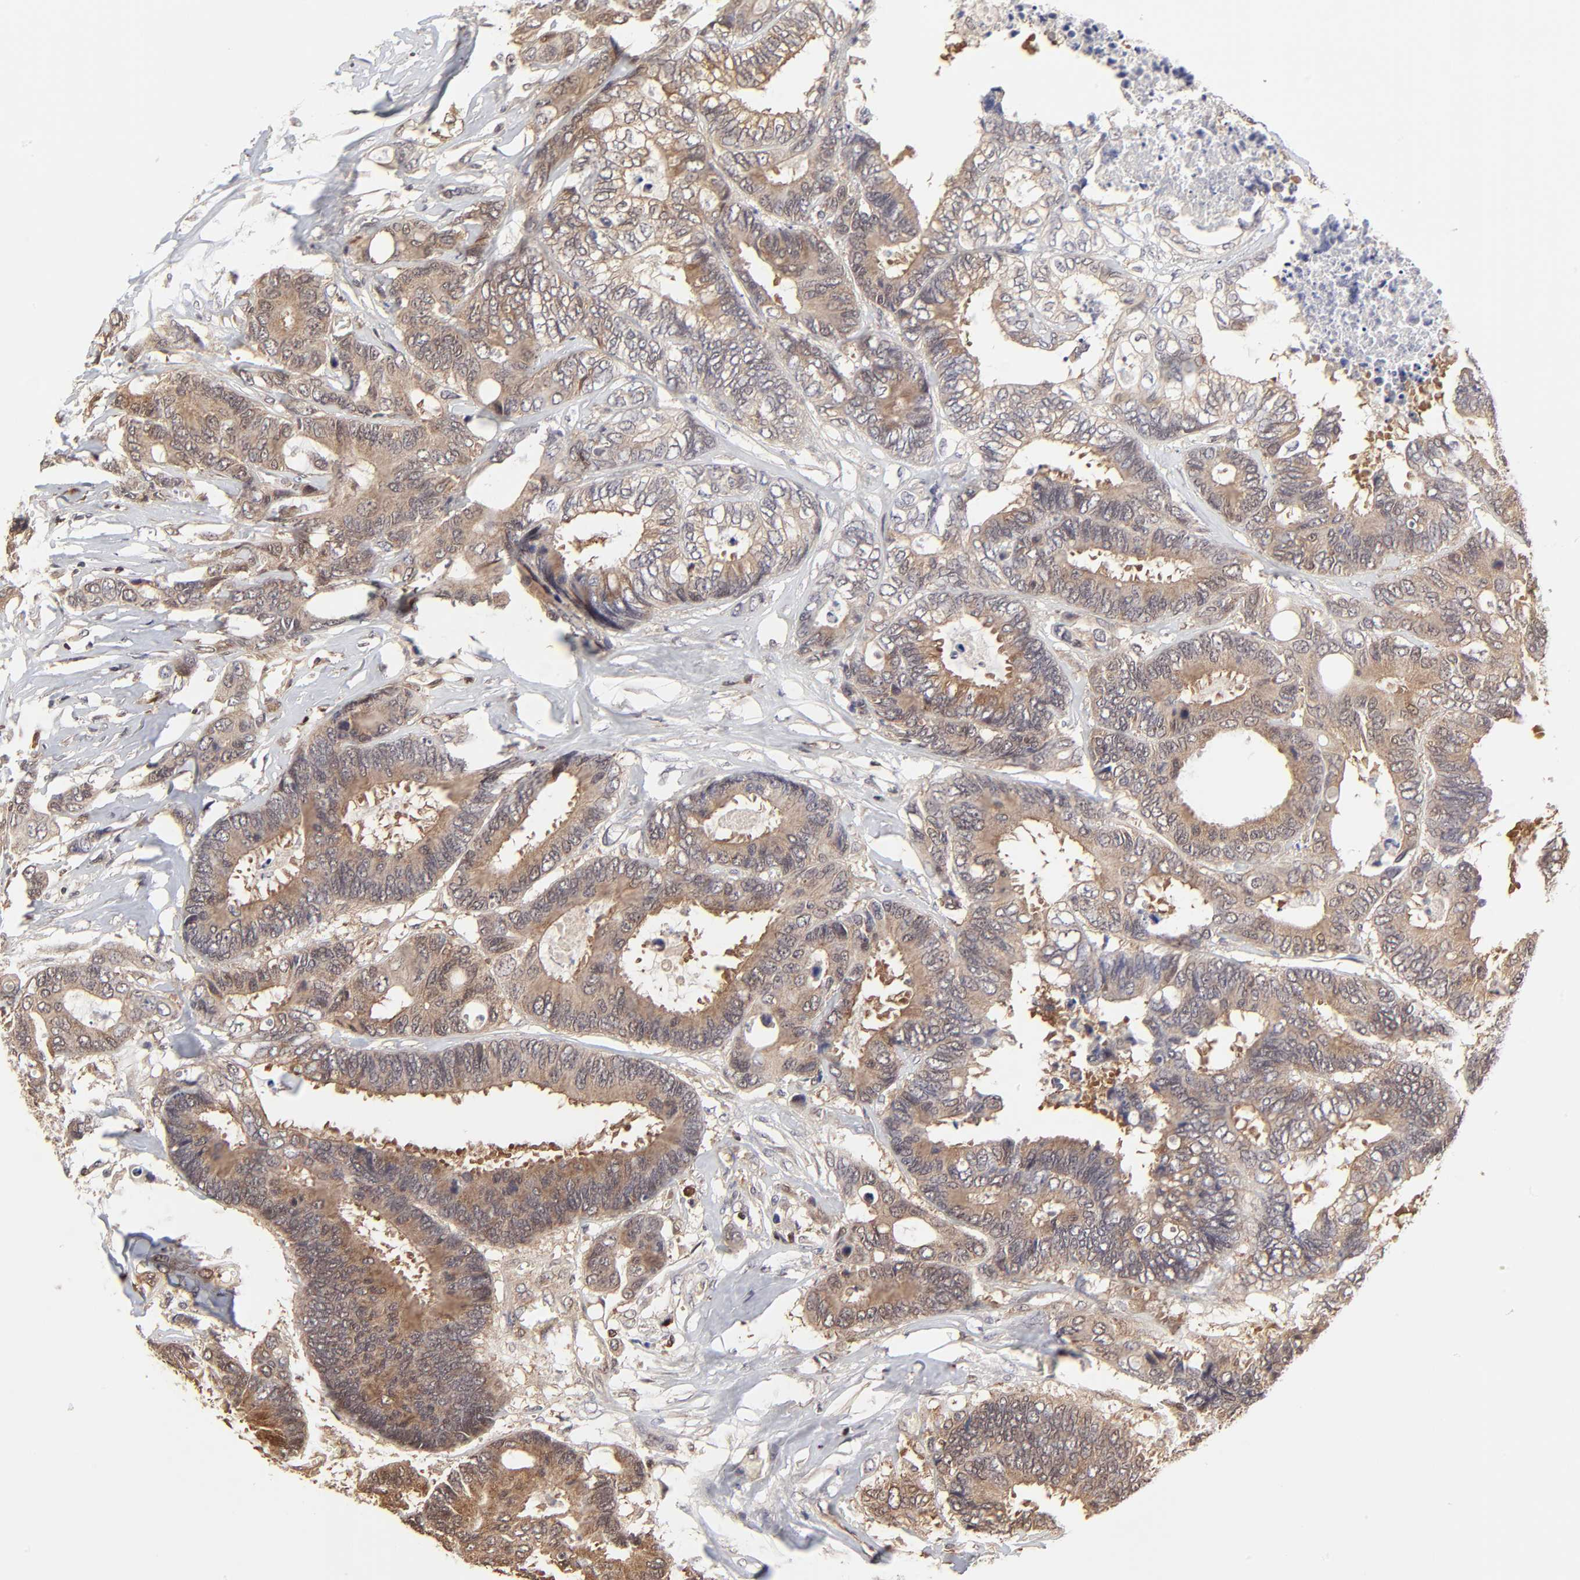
{"staining": {"intensity": "weak", "quantity": ">75%", "location": "cytoplasmic/membranous"}, "tissue": "colorectal cancer", "cell_type": "Tumor cells", "image_type": "cancer", "snomed": [{"axis": "morphology", "description": "Adenocarcinoma, NOS"}, {"axis": "topography", "description": "Rectum"}], "caption": "Colorectal cancer (adenocarcinoma) stained with IHC displays weak cytoplasmic/membranous expression in about >75% of tumor cells.", "gene": "CASP3", "patient": {"sex": "male", "age": 55}}